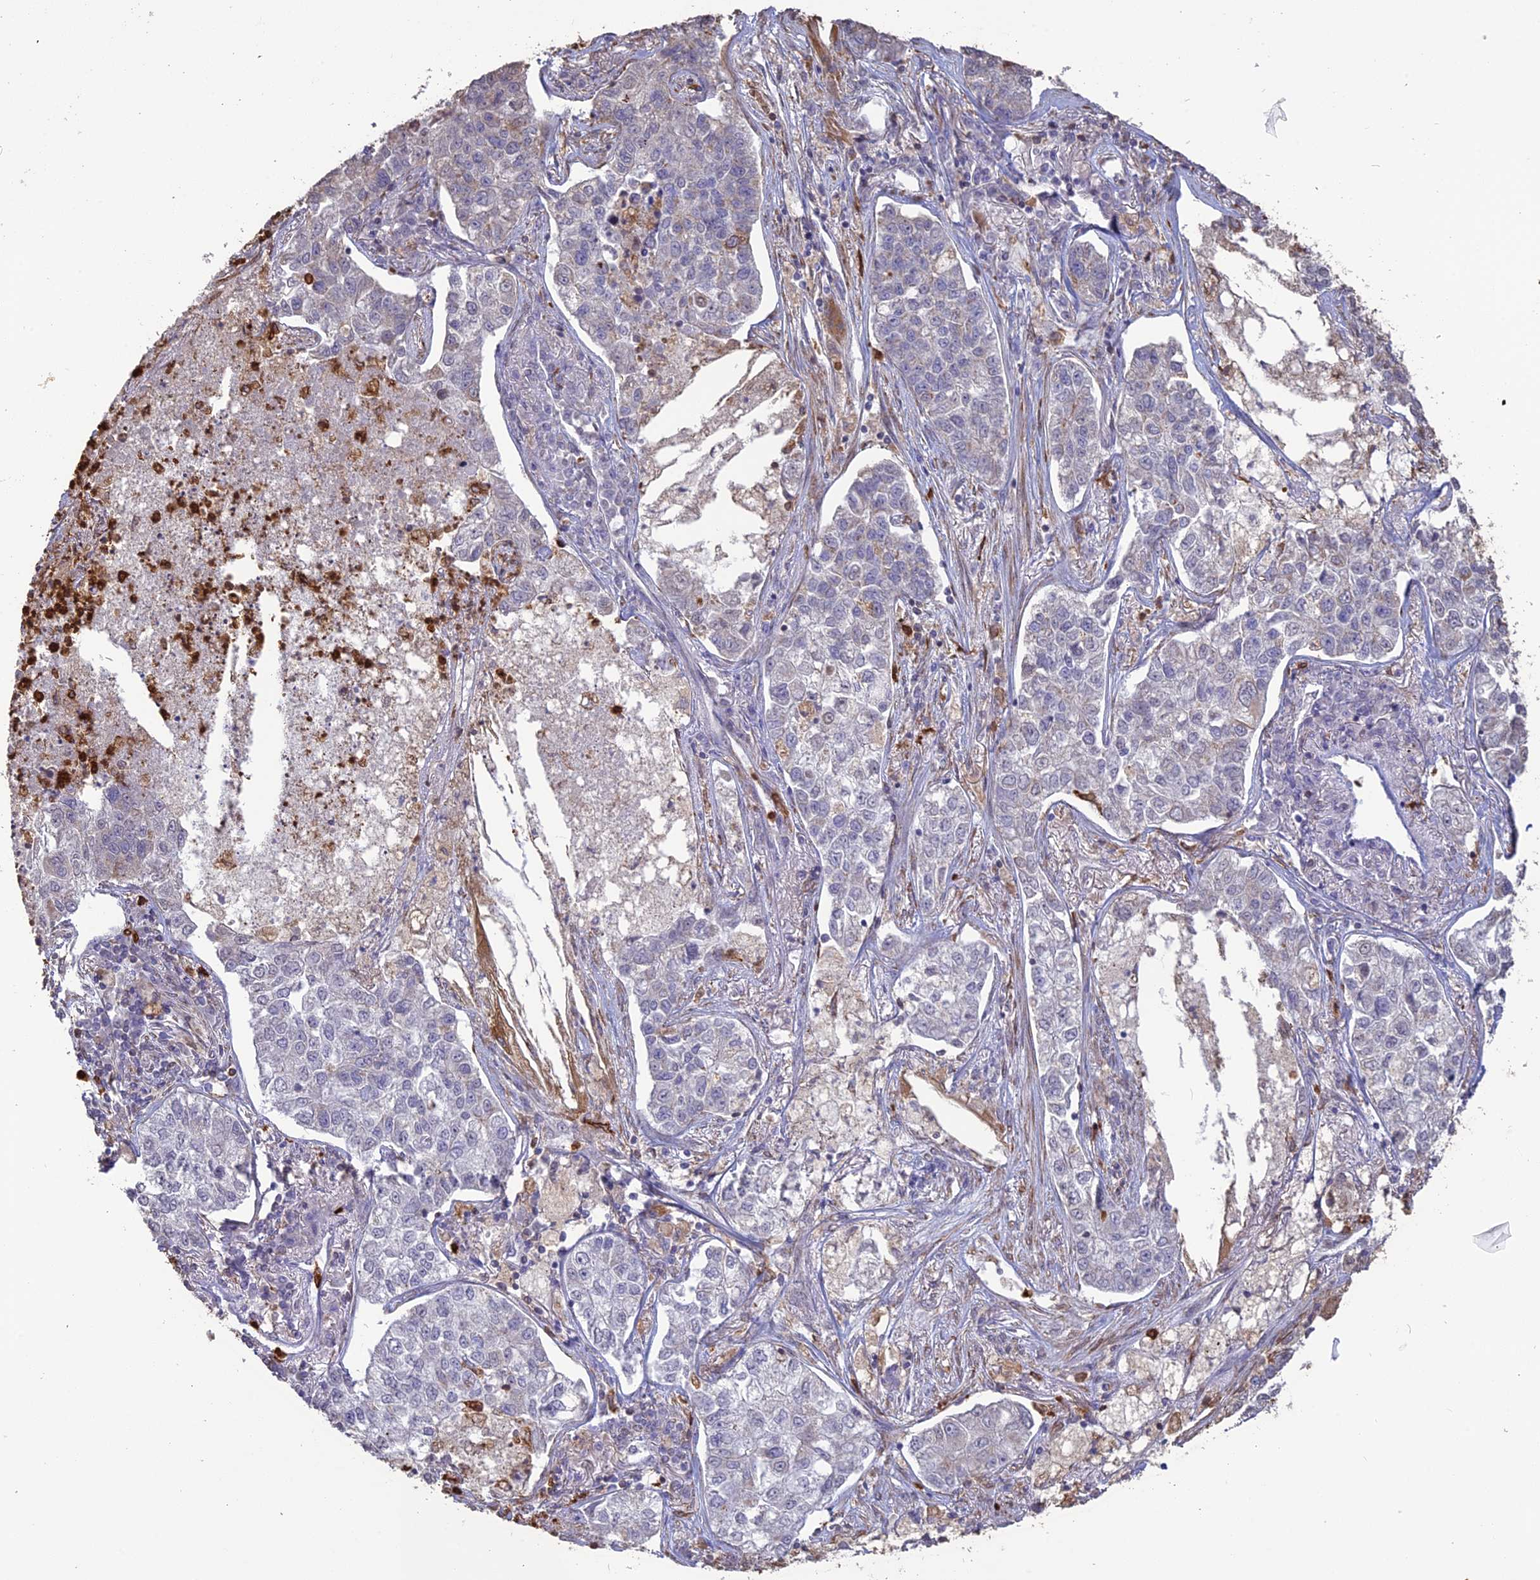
{"staining": {"intensity": "negative", "quantity": "none", "location": "none"}, "tissue": "lung cancer", "cell_type": "Tumor cells", "image_type": "cancer", "snomed": [{"axis": "morphology", "description": "Adenocarcinoma, NOS"}, {"axis": "topography", "description": "Lung"}], "caption": "There is no significant positivity in tumor cells of lung adenocarcinoma.", "gene": "APOBR", "patient": {"sex": "male", "age": 49}}